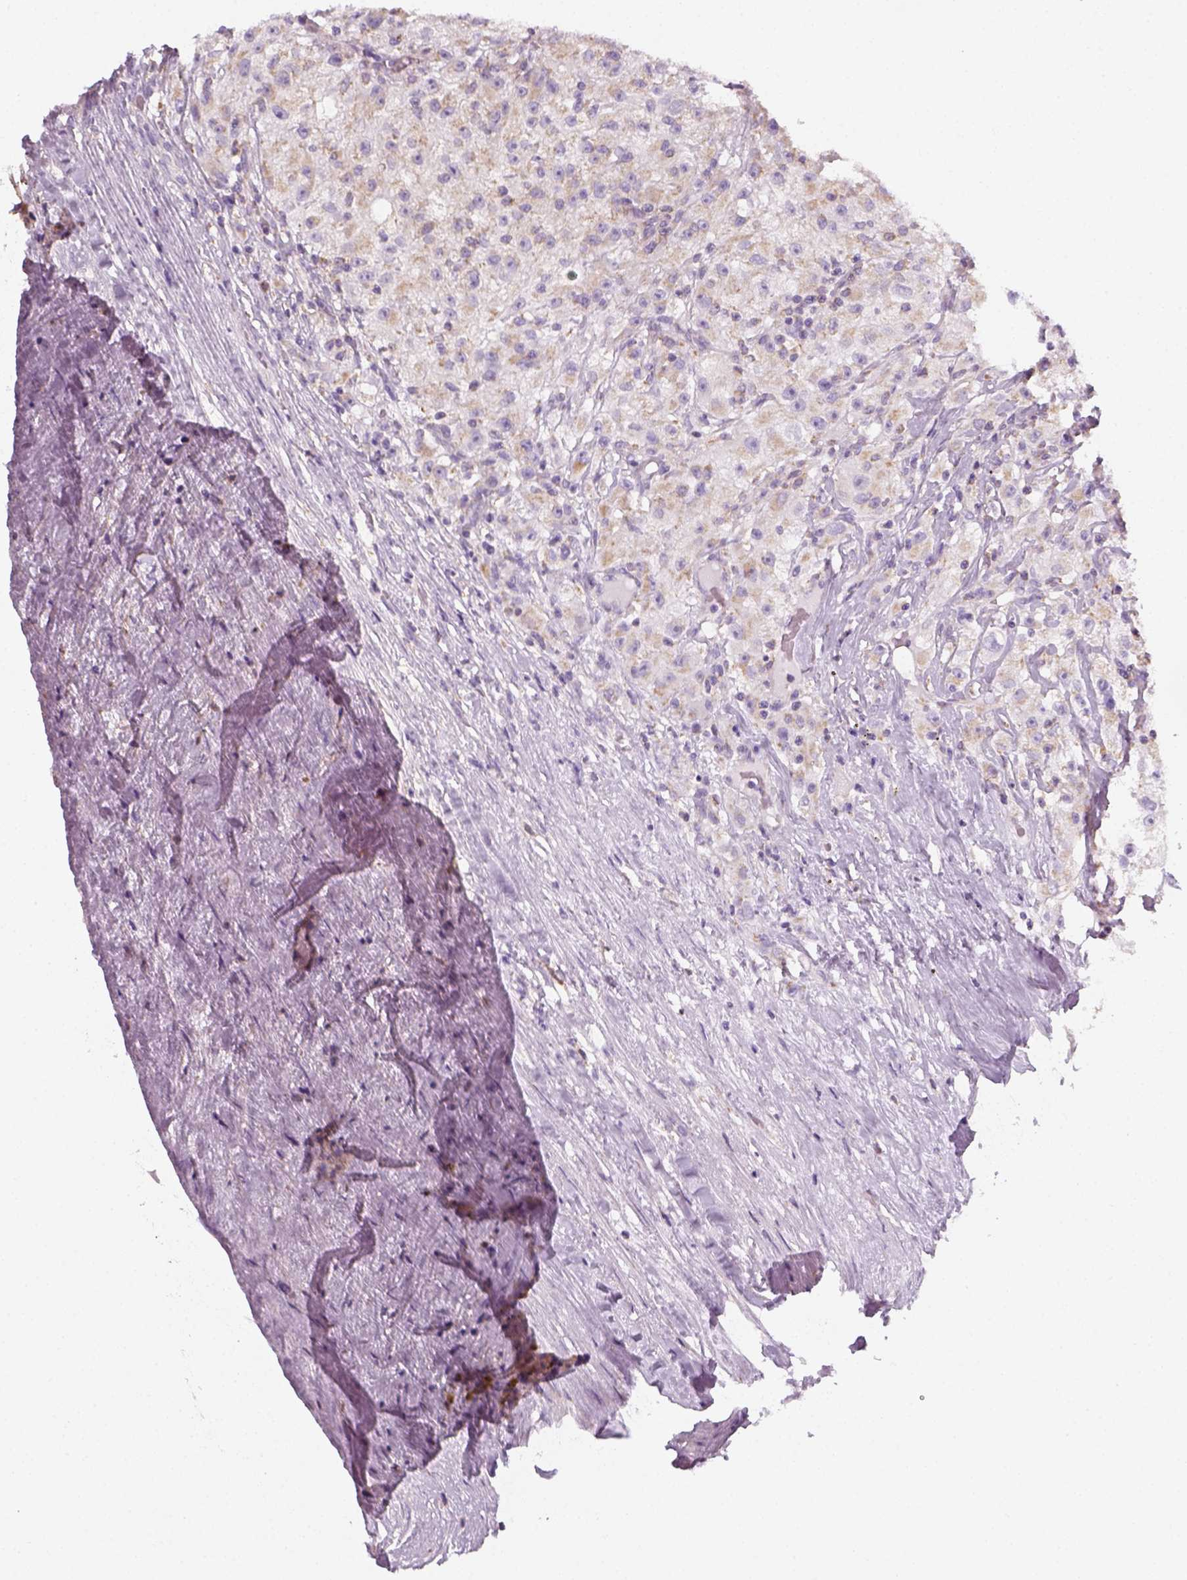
{"staining": {"intensity": "weak", "quantity": "25%-75%", "location": "cytoplasmic/membranous"}, "tissue": "renal cancer", "cell_type": "Tumor cells", "image_type": "cancer", "snomed": [{"axis": "morphology", "description": "Adenocarcinoma, NOS"}, {"axis": "topography", "description": "Kidney"}], "caption": "Protein staining of renal adenocarcinoma tissue displays weak cytoplasmic/membranous staining in about 25%-75% of tumor cells.", "gene": "AWAT2", "patient": {"sex": "female", "age": 67}}